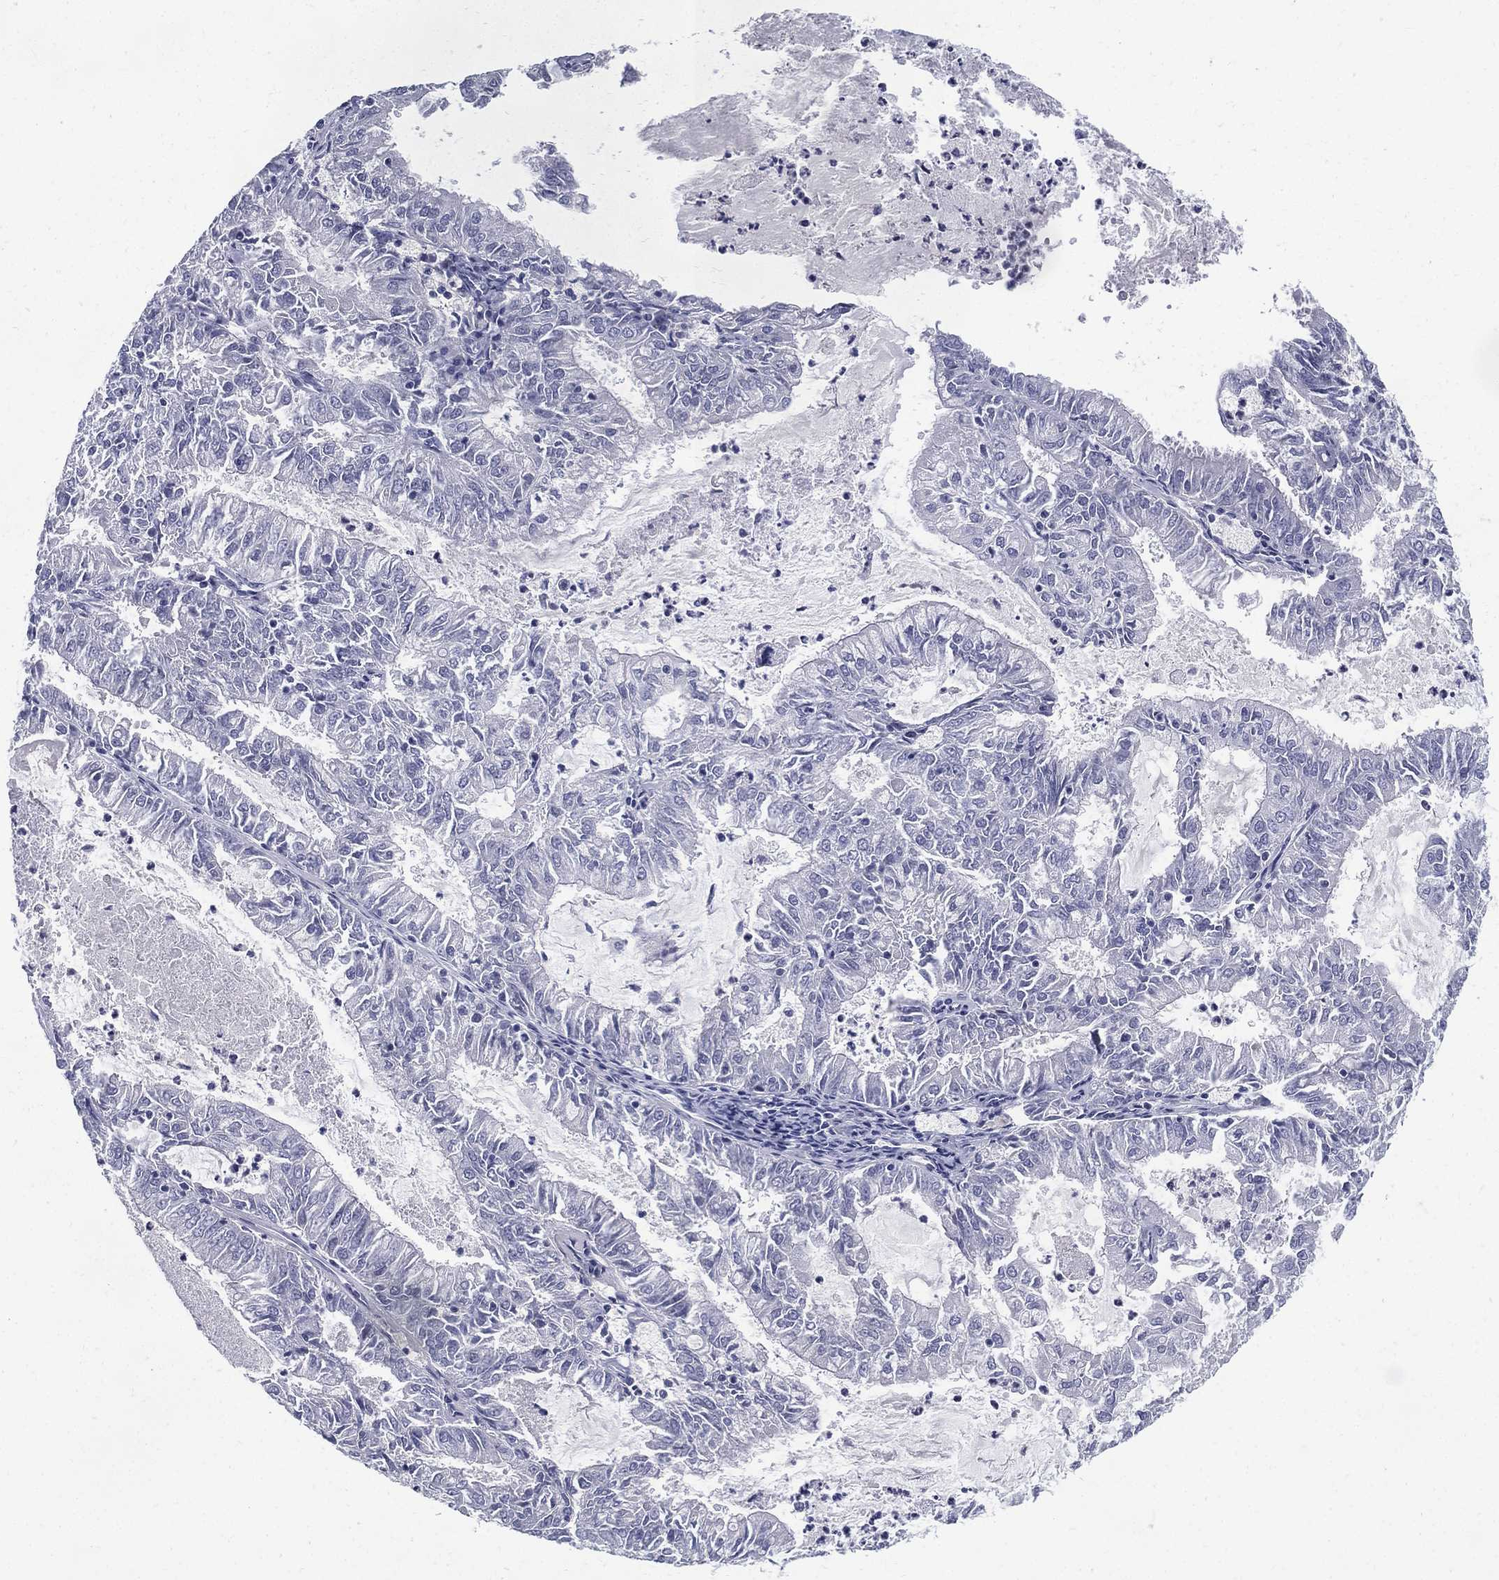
{"staining": {"intensity": "negative", "quantity": "none", "location": "none"}, "tissue": "endometrial cancer", "cell_type": "Tumor cells", "image_type": "cancer", "snomed": [{"axis": "morphology", "description": "Adenocarcinoma, NOS"}, {"axis": "topography", "description": "Endometrium"}], "caption": "Immunohistochemistry of endometrial cancer (adenocarcinoma) reveals no positivity in tumor cells. The staining was performed using DAB (3,3'-diaminobenzidine) to visualize the protein expression in brown, while the nuclei were stained in blue with hematoxylin (Magnification: 20x).", "gene": "KIF2C", "patient": {"sex": "female", "age": 57}}